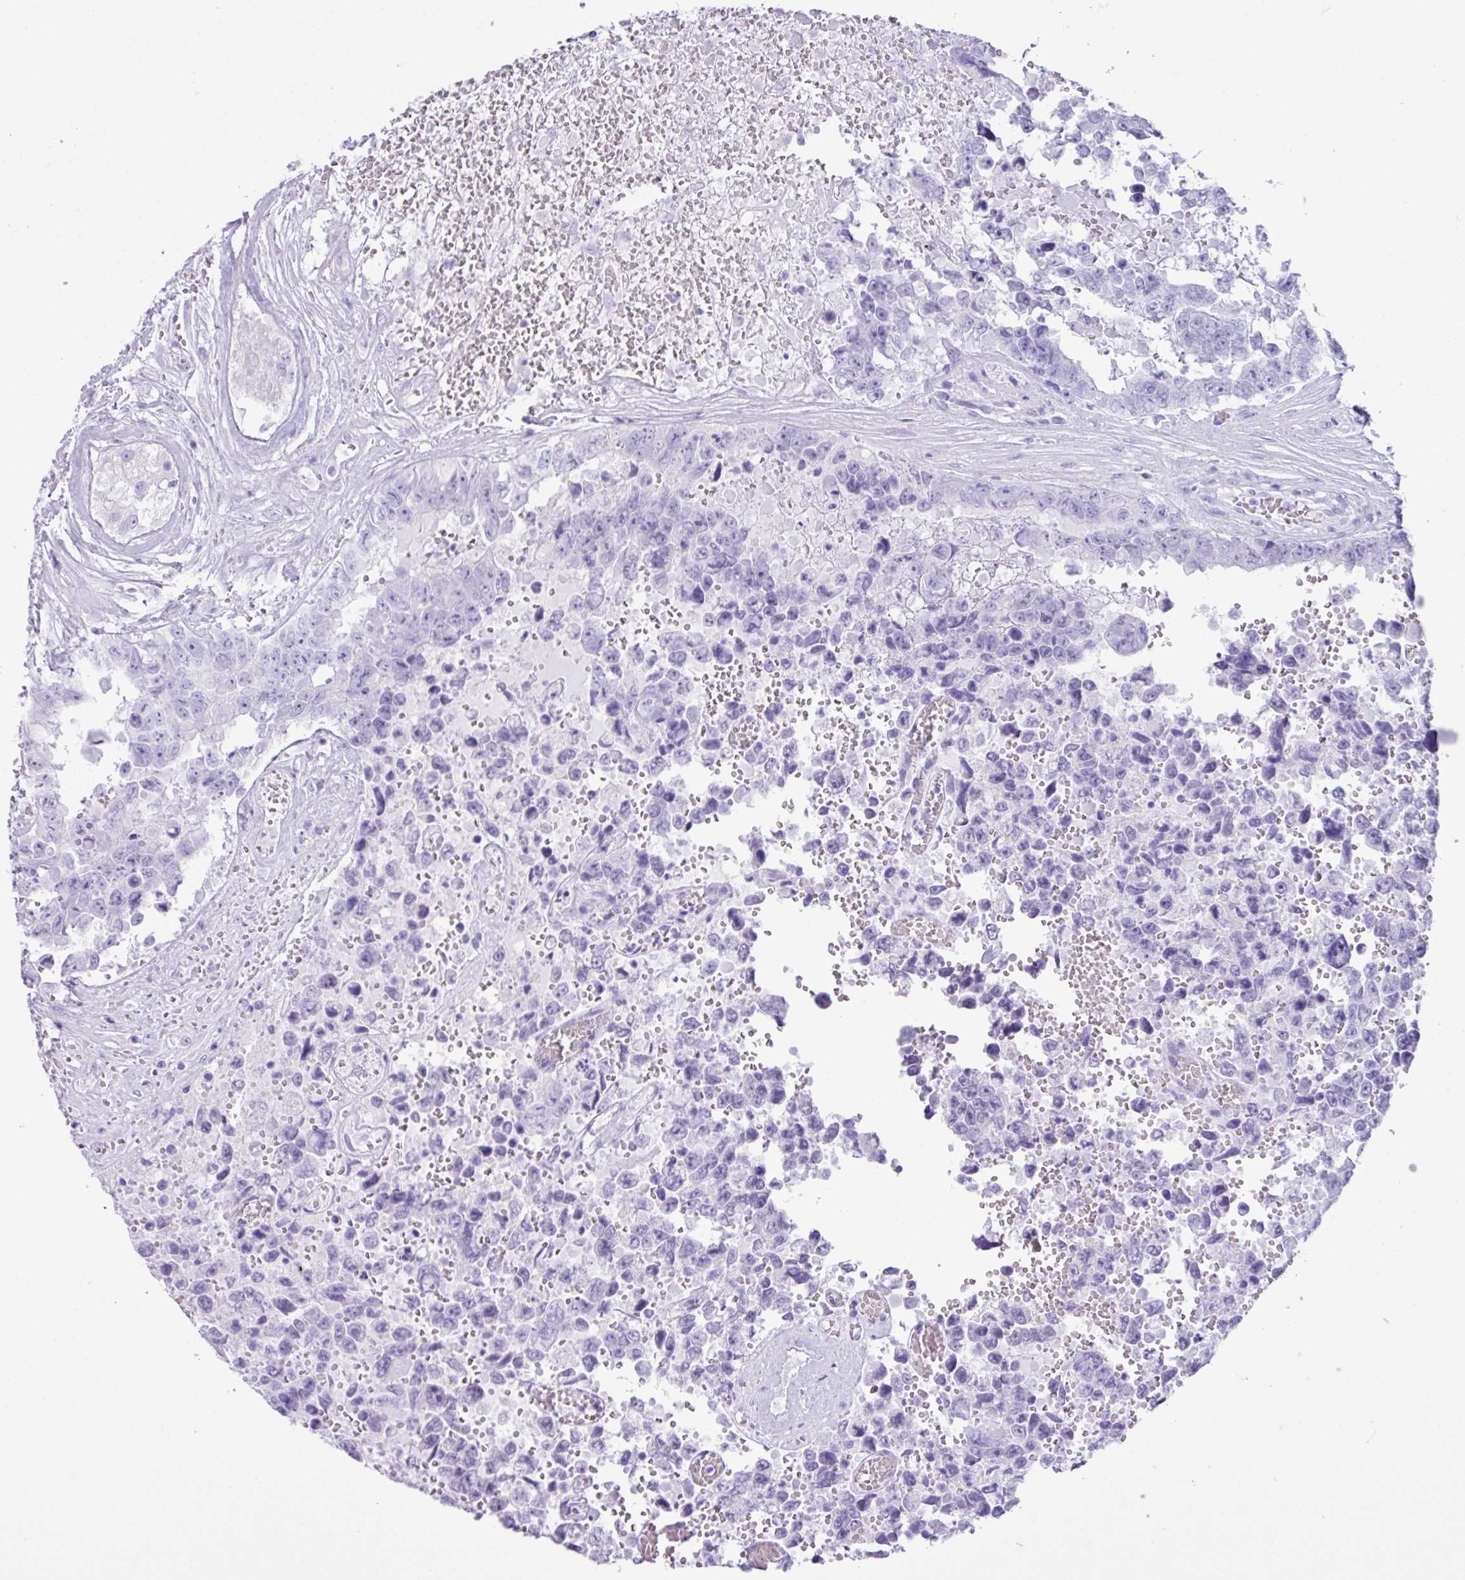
{"staining": {"intensity": "negative", "quantity": "none", "location": "none"}, "tissue": "testis cancer", "cell_type": "Tumor cells", "image_type": "cancer", "snomed": [{"axis": "morphology", "description": "Normal tissue, NOS"}, {"axis": "morphology", "description": "Carcinoma, Embryonal, NOS"}, {"axis": "topography", "description": "Testis"}, {"axis": "topography", "description": "Epididymis"}], "caption": "IHC image of neoplastic tissue: human embryonal carcinoma (testis) stained with DAB reveals no significant protein positivity in tumor cells.", "gene": "CKMT2", "patient": {"sex": "male", "age": 25}}